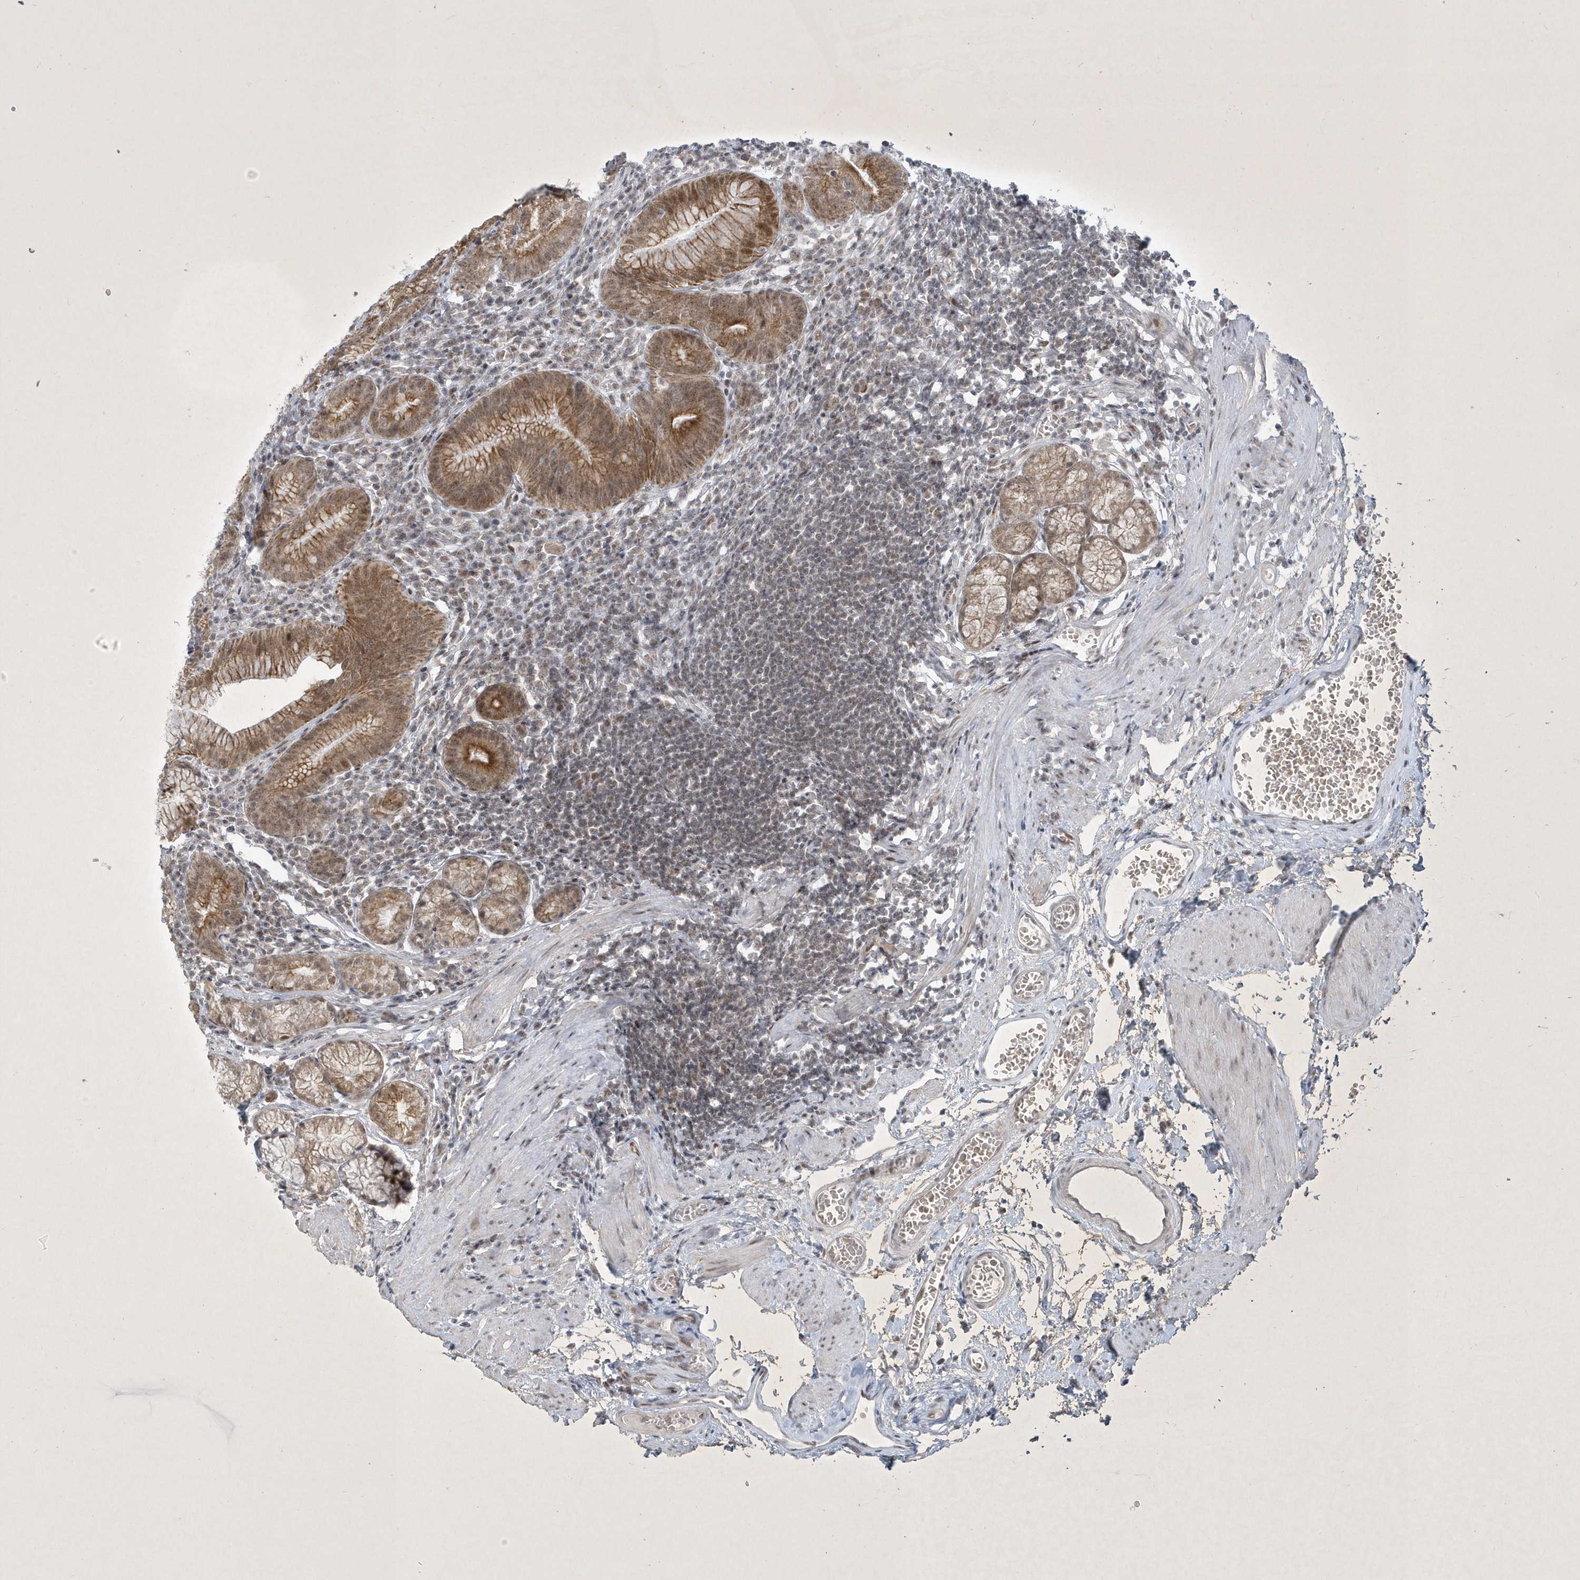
{"staining": {"intensity": "strong", "quantity": "25%-75%", "location": "cytoplasmic/membranous"}, "tissue": "stomach", "cell_type": "Glandular cells", "image_type": "normal", "snomed": [{"axis": "morphology", "description": "Normal tissue, NOS"}, {"axis": "topography", "description": "Stomach"}], "caption": "Human stomach stained with a brown dye shows strong cytoplasmic/membranous positive positivity in approximately 25%-75% of glandular cells.", "gene": "ZBTB9", "patient": {"sex": "male", "age": 55}}